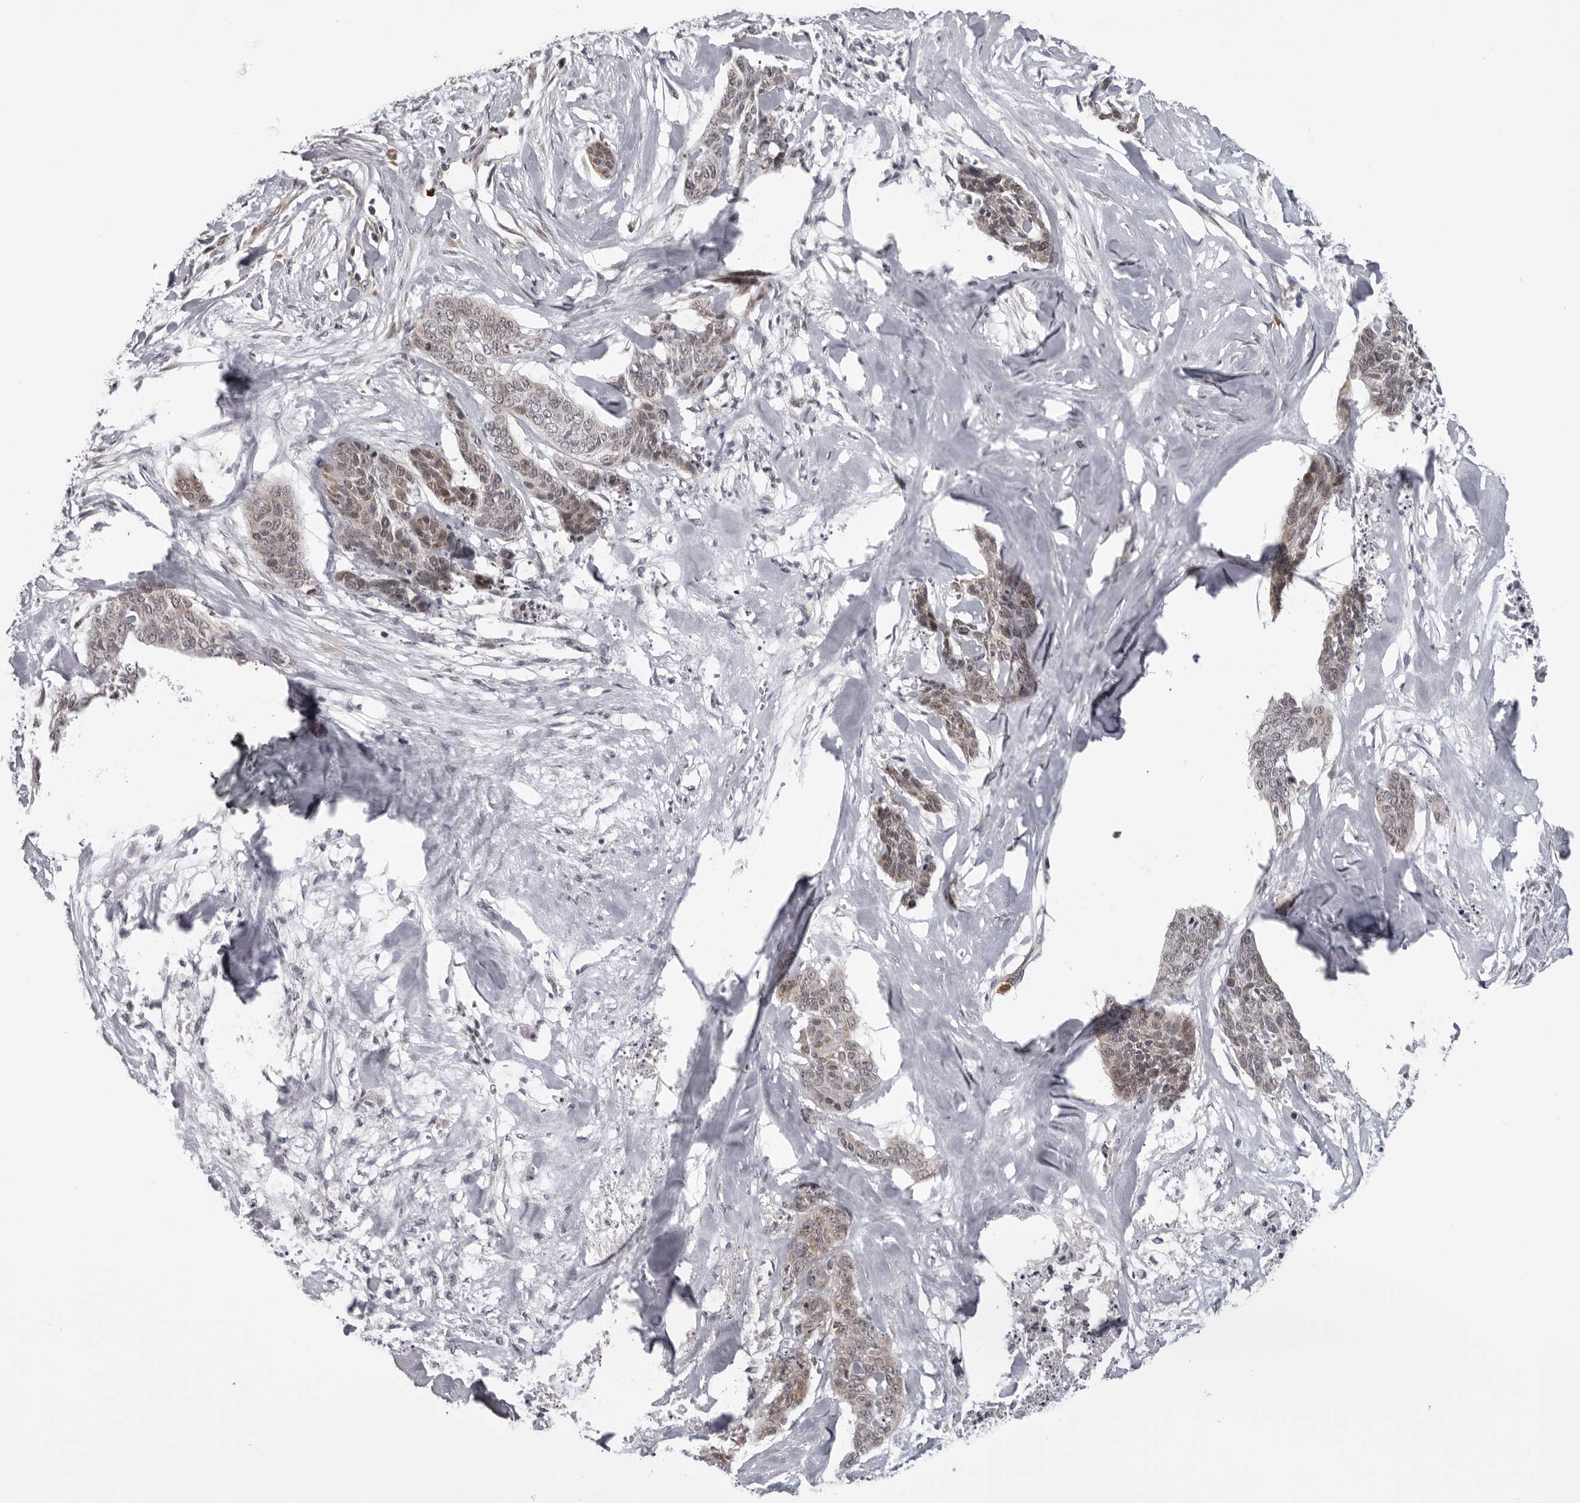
{"staining": {"intensity": "weak", "quantity": "25%-75%", "location": "cytoplasmic/membranous"}, "tissue": "skin cancer", "cell_type": "Tumor cells", "image_type": "cancer", "snomed": [{"axis": "morphology", "description": "Basal cell carcinoma"}, {"axis": "topography", "description": "Skin"}], "caption": "The photomicrograph reveals a brown stain indicating the presence of a protein in the cytoplasmic/membranous of tumor cells in skin cancer.", "gene": "GCSAML", "patient": {"sex": "female", "age": 64}}